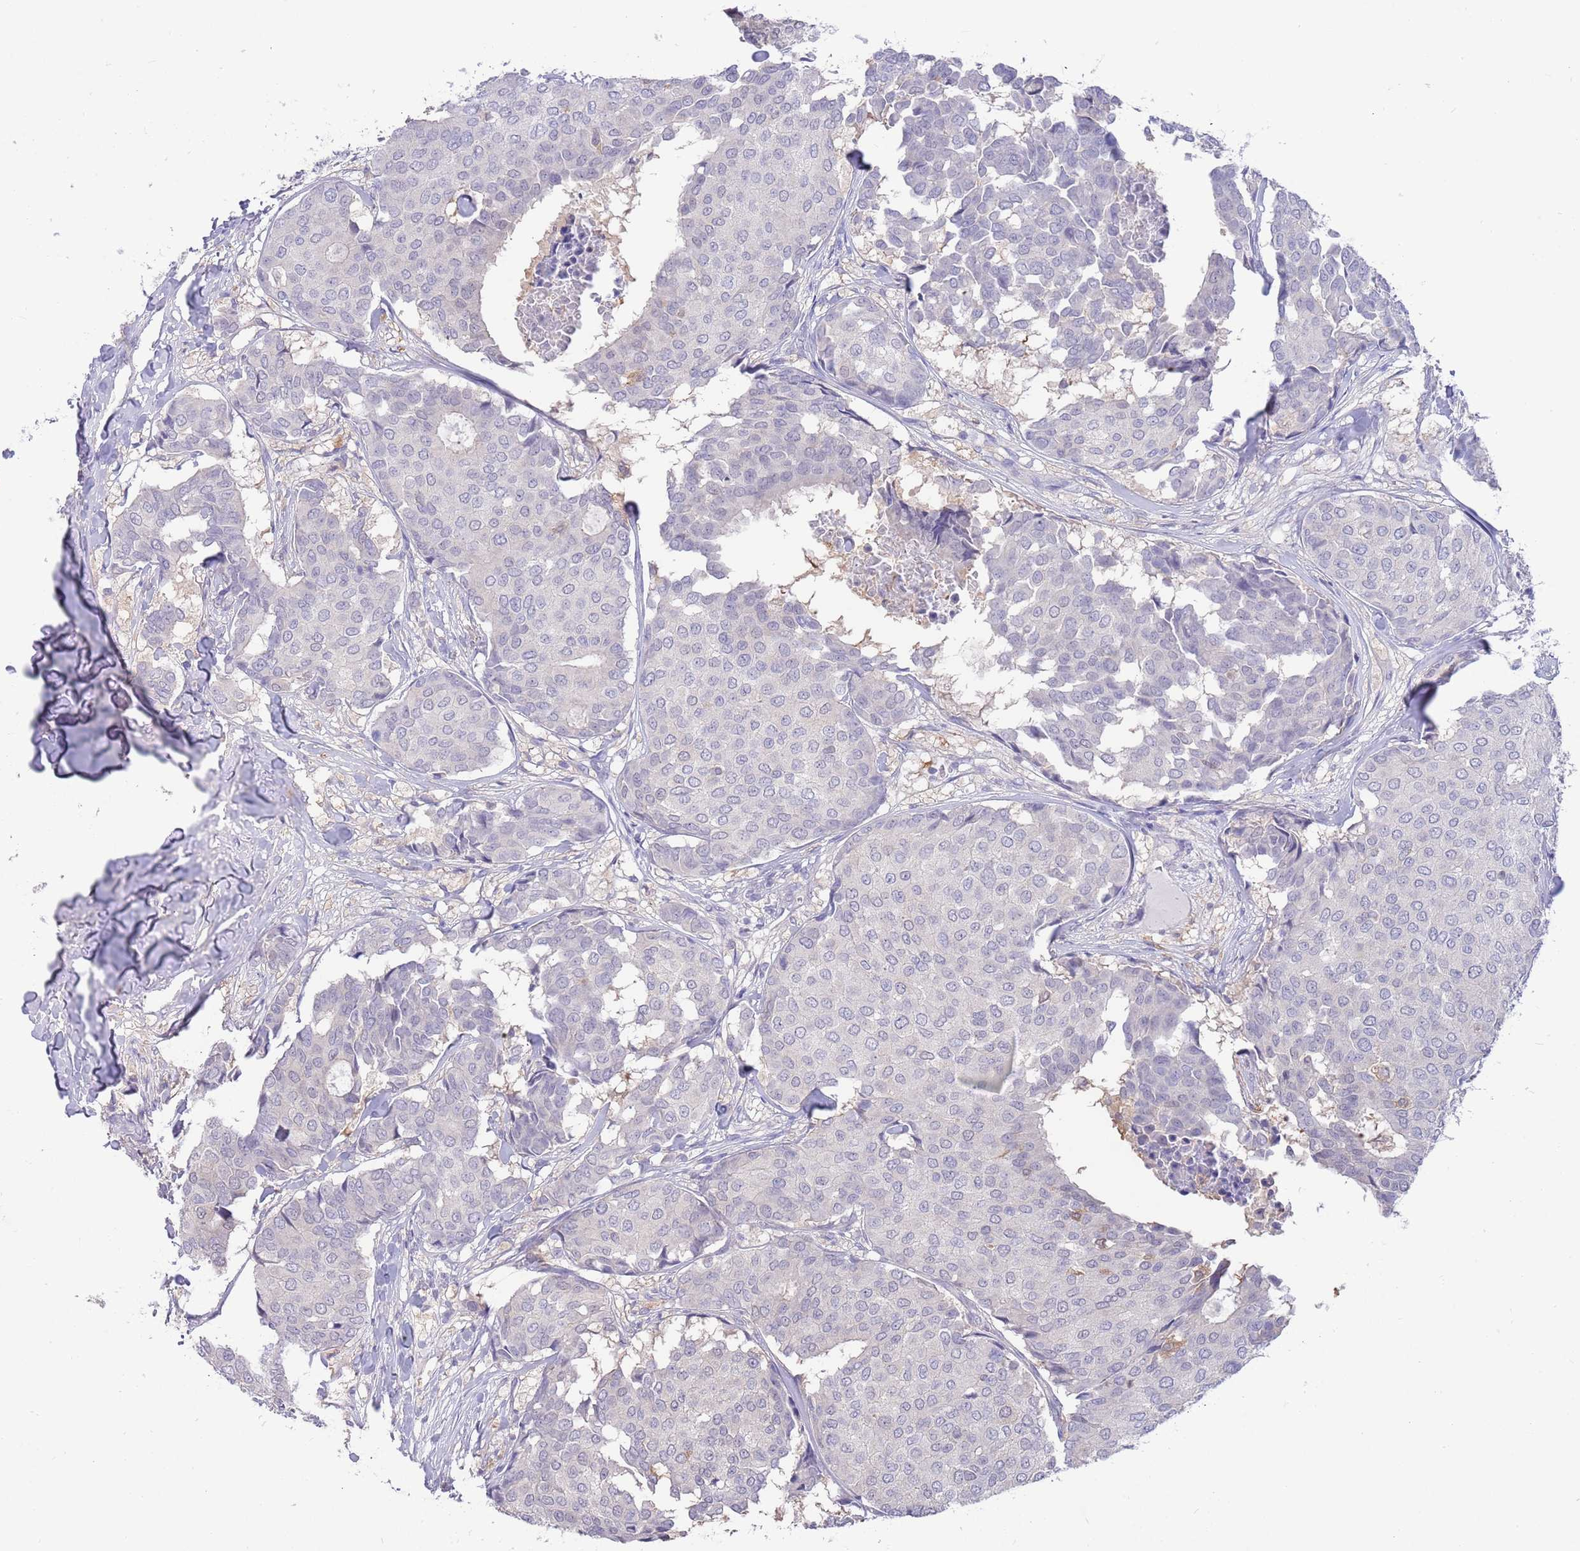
{"staining": {"intensity": "negative", "quantity": "none", "location": "none"}, "tissue": "breast cancer", "cell_type": "Tumor cells", "image_type": "cancer", "snomed": [{"axis": "morphology", "description": "Duct carcinoma"}, {"axis": "topography", "description": "Breast"}], "caption": "The immunohistochemistry (IHC) histopathology image has no significant positivity in tumor cells of breast cancer tissue.", "gene": "AP5S1", "patient": {"sex": "female", "age": 75}}